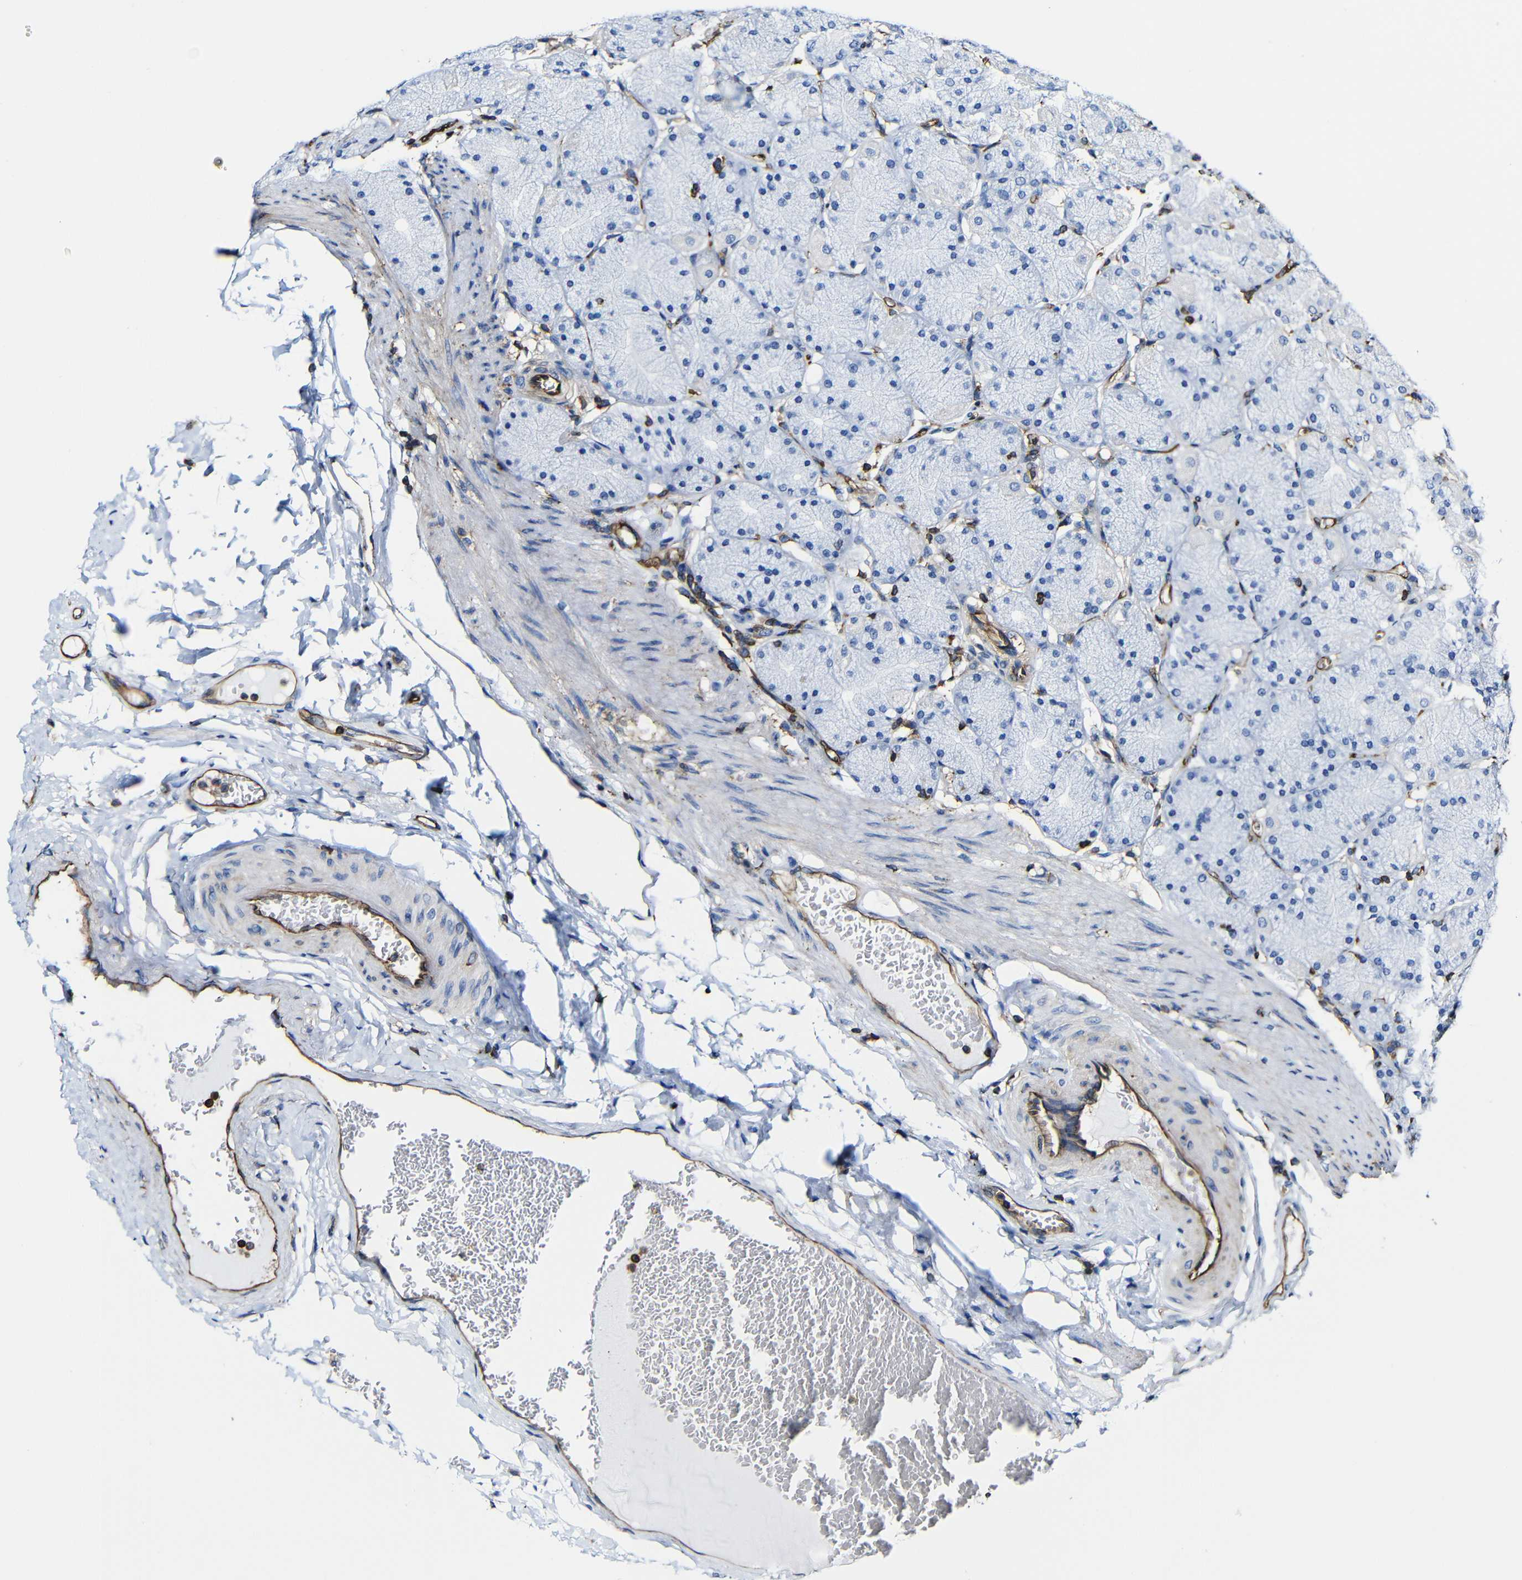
{"staining": {"intensity": "negative", "quantity": "none", "location": "none"}, "tissue": "stomach", "cell_type": "Glandular cells", "image_type": "normal", "snomed": [{"axis": "morphology", "description": "Normal tissue, NOS"}, {"axis": "topography", "description": "Stomach, upper"}], "caption": "Immunohistochemistry of benign stomach exhibits no expression in glandular cells.", "gene": "MSN", "patient": {"sex": "female", "age": 56}}